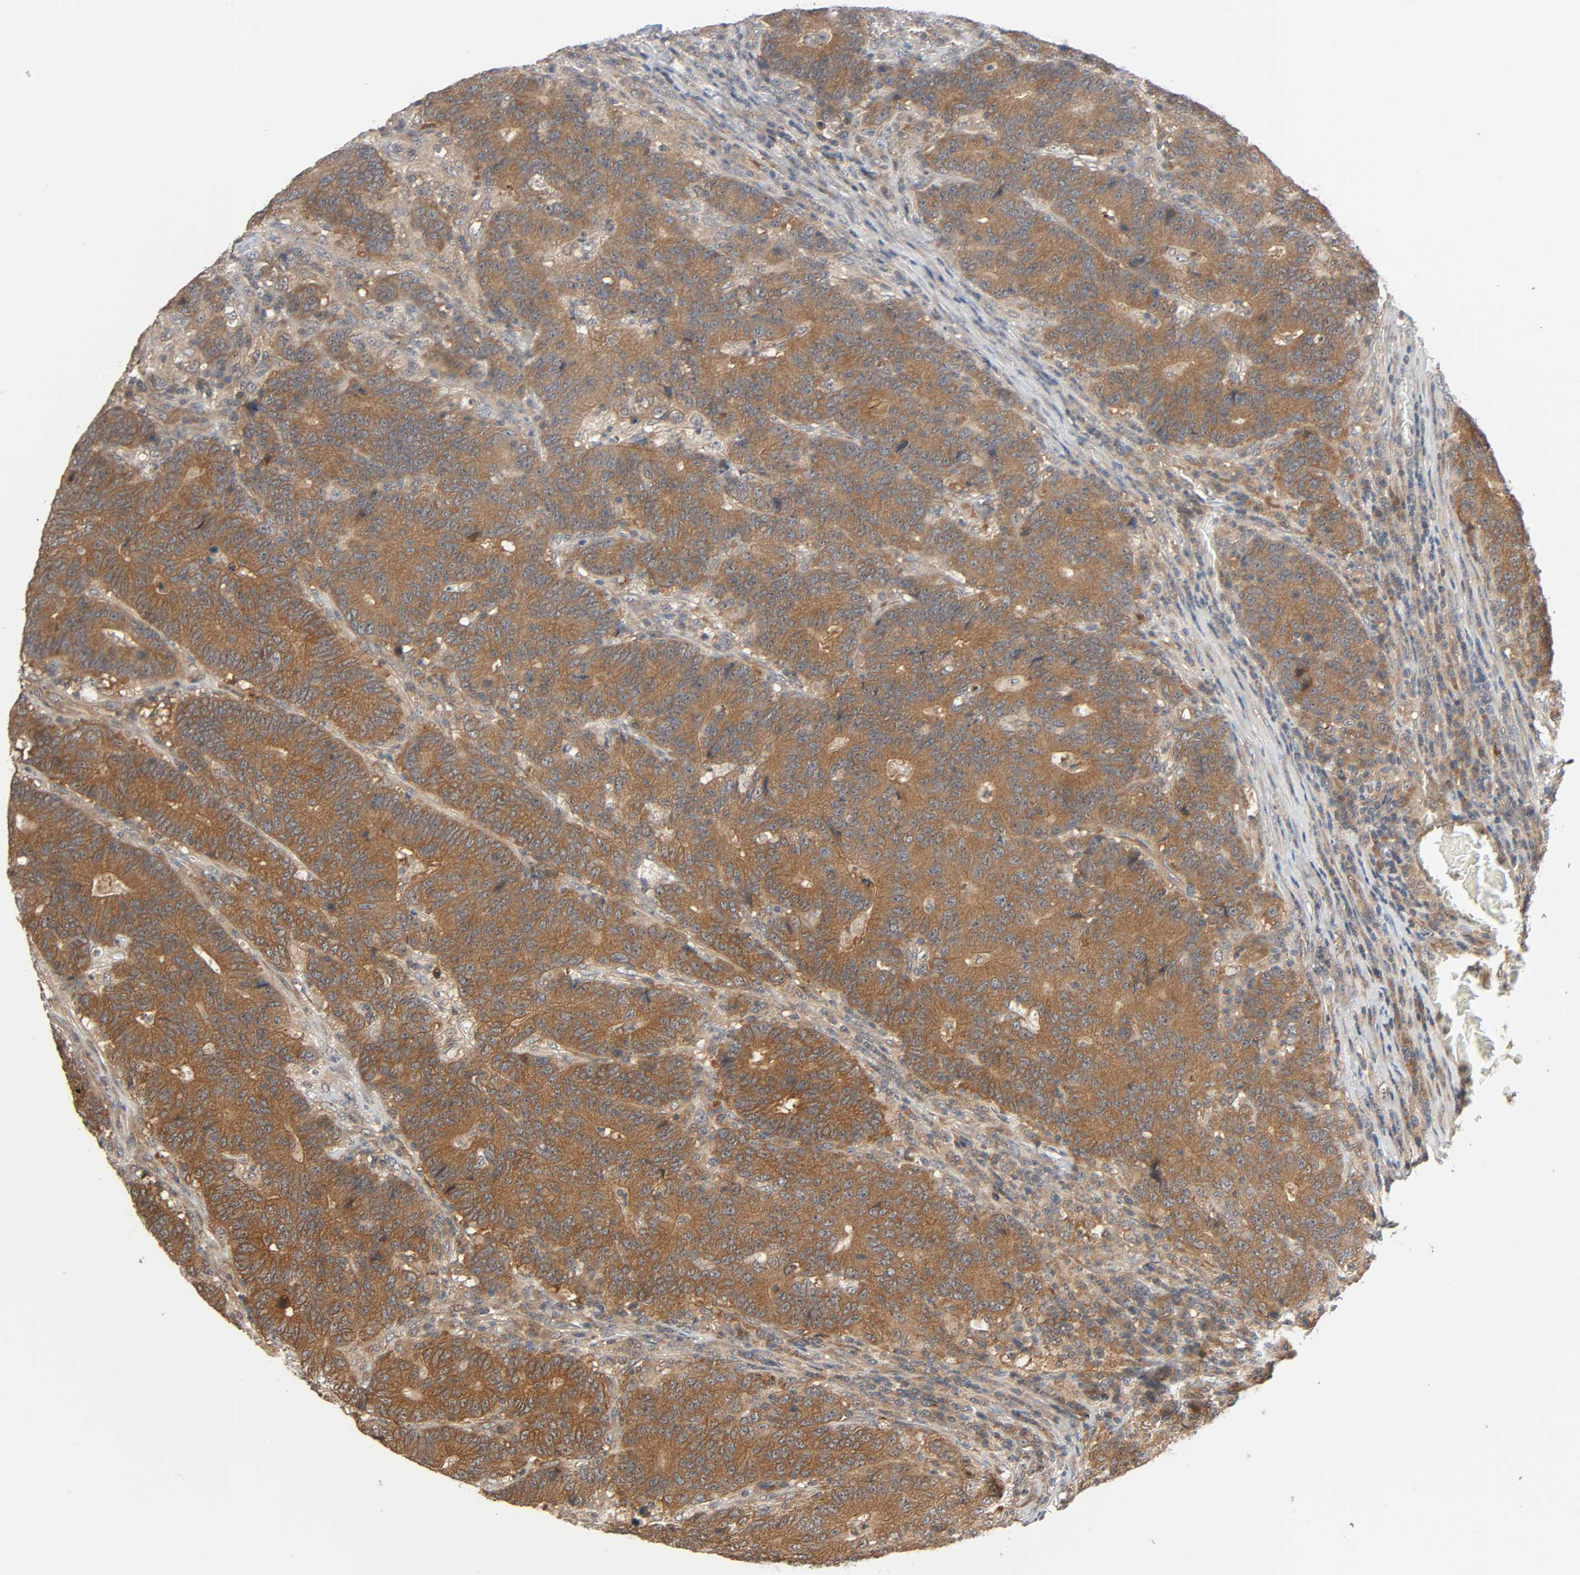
{"staining": {"intensity": "moderate", "quantity": ">75%", "location": "cytoplasmic/membranous"}, "tissue": "colorectal cancer", "cell_type": "Tumor cells", "image_type": "cancer", "snomed": [{"axis": "morphology", "description": "Normal tissue, NOS"}, {"axis": "morphology", "description": "Adenocarcinoma, NOS"}, {"axis": "topography", "description": "Colon"}], "caption": "The micrograph demonstrates staining of adenocarcinoma (colorectal), revealing moderate cytoplasmic/membranous protein positivity (brown color) within tumor cells.", "gene": "PPP2R1B", "patient": {"sex": "female", "age": 75}}